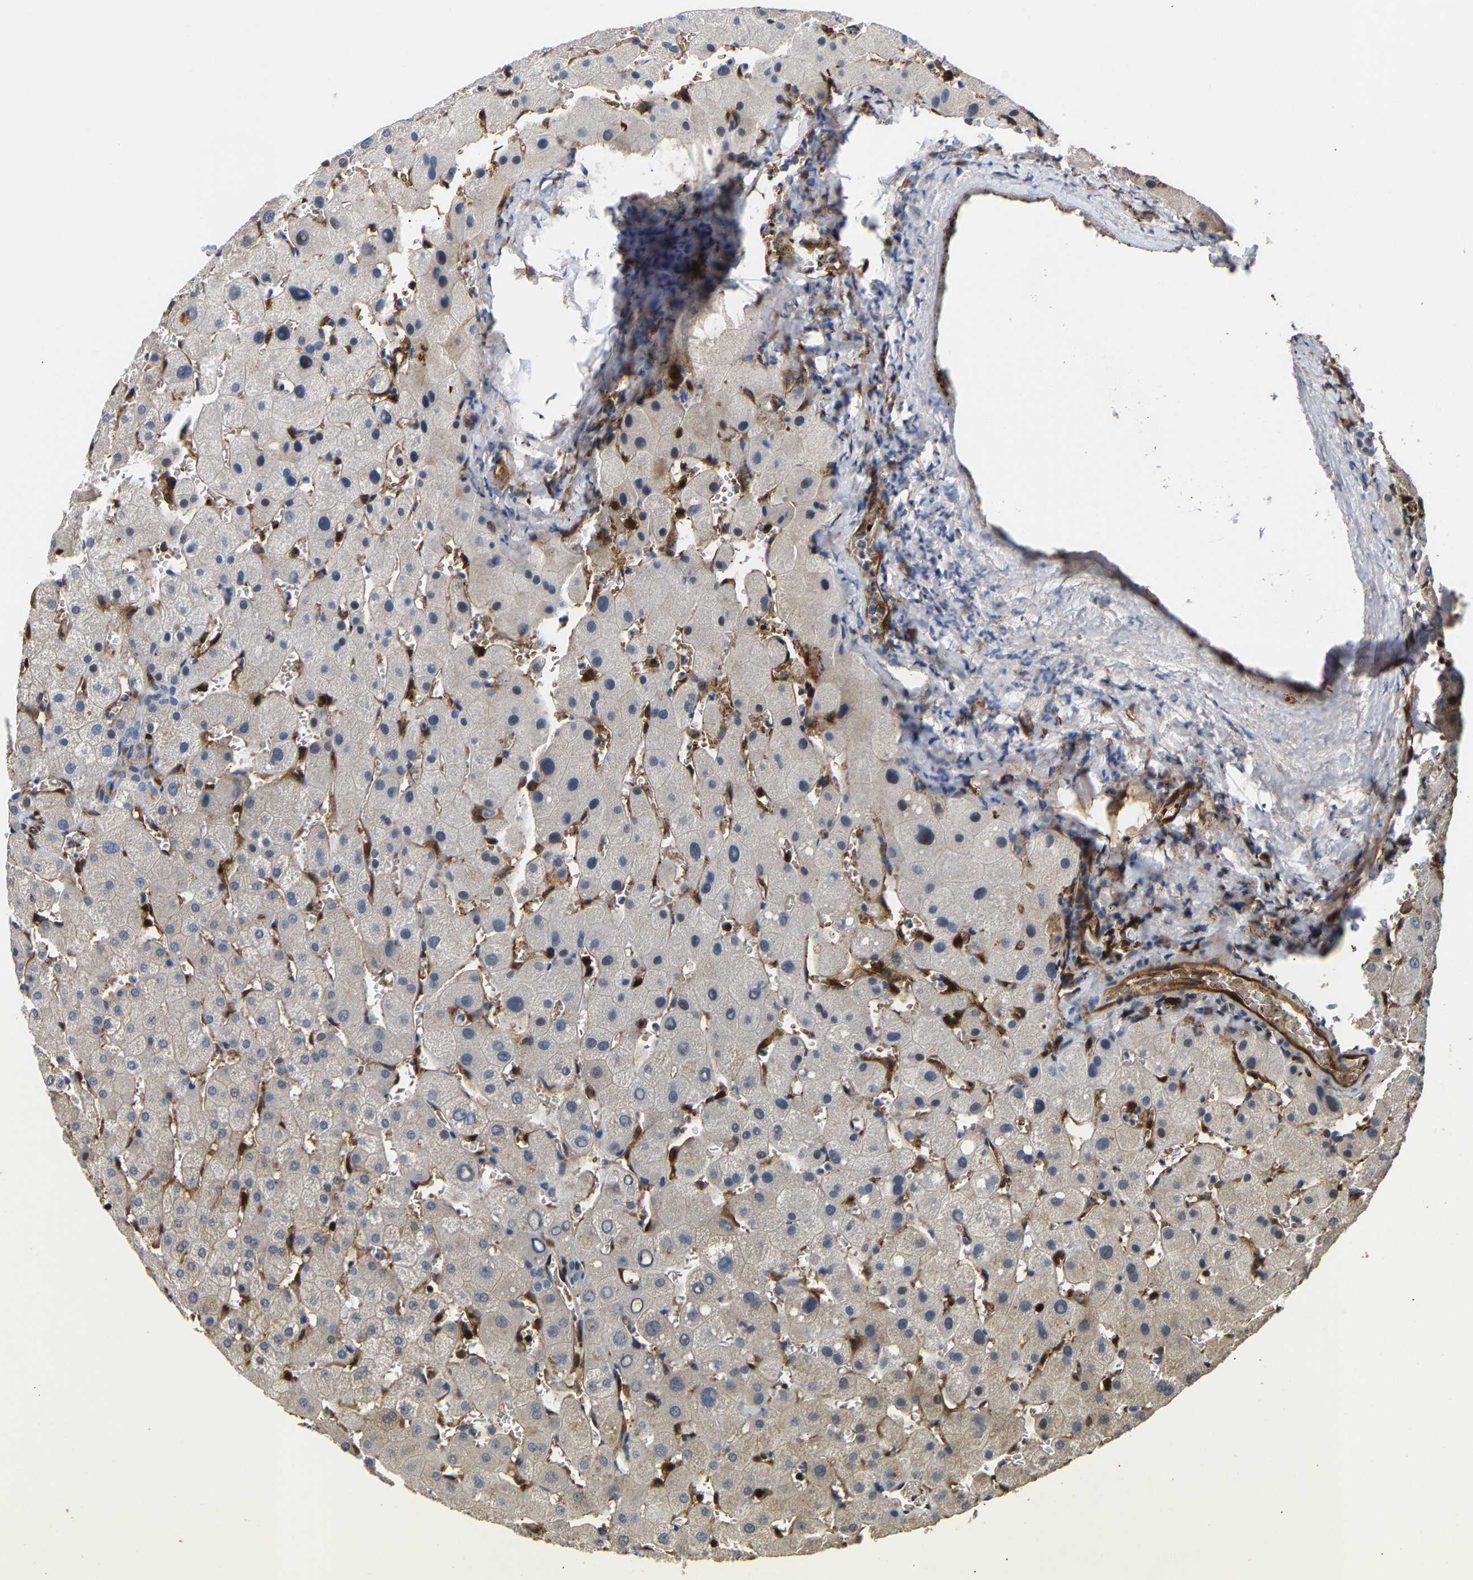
{"staining": {"intensity": "negative", "quantity": "none", "location": "none"}, "tissue": "liver", "cell_type": "Cholangiocytes", "image_type": "normal", "snomed": [{"axis": "morphology", "description": "Normal tissue, NOS"}, {"axis": "topography", "description": "Liver"}], "caption": "Immunohistochemical staining of normal human liver demonstrates no significant positivity in cholangiocytes. Brightfield microscopy of IHC stained with DAB (brown) and hematoxylin (blue), captured at high magnification.", "gene": "GIMAP7", "patient": {"sex": "female", "age": 63}}